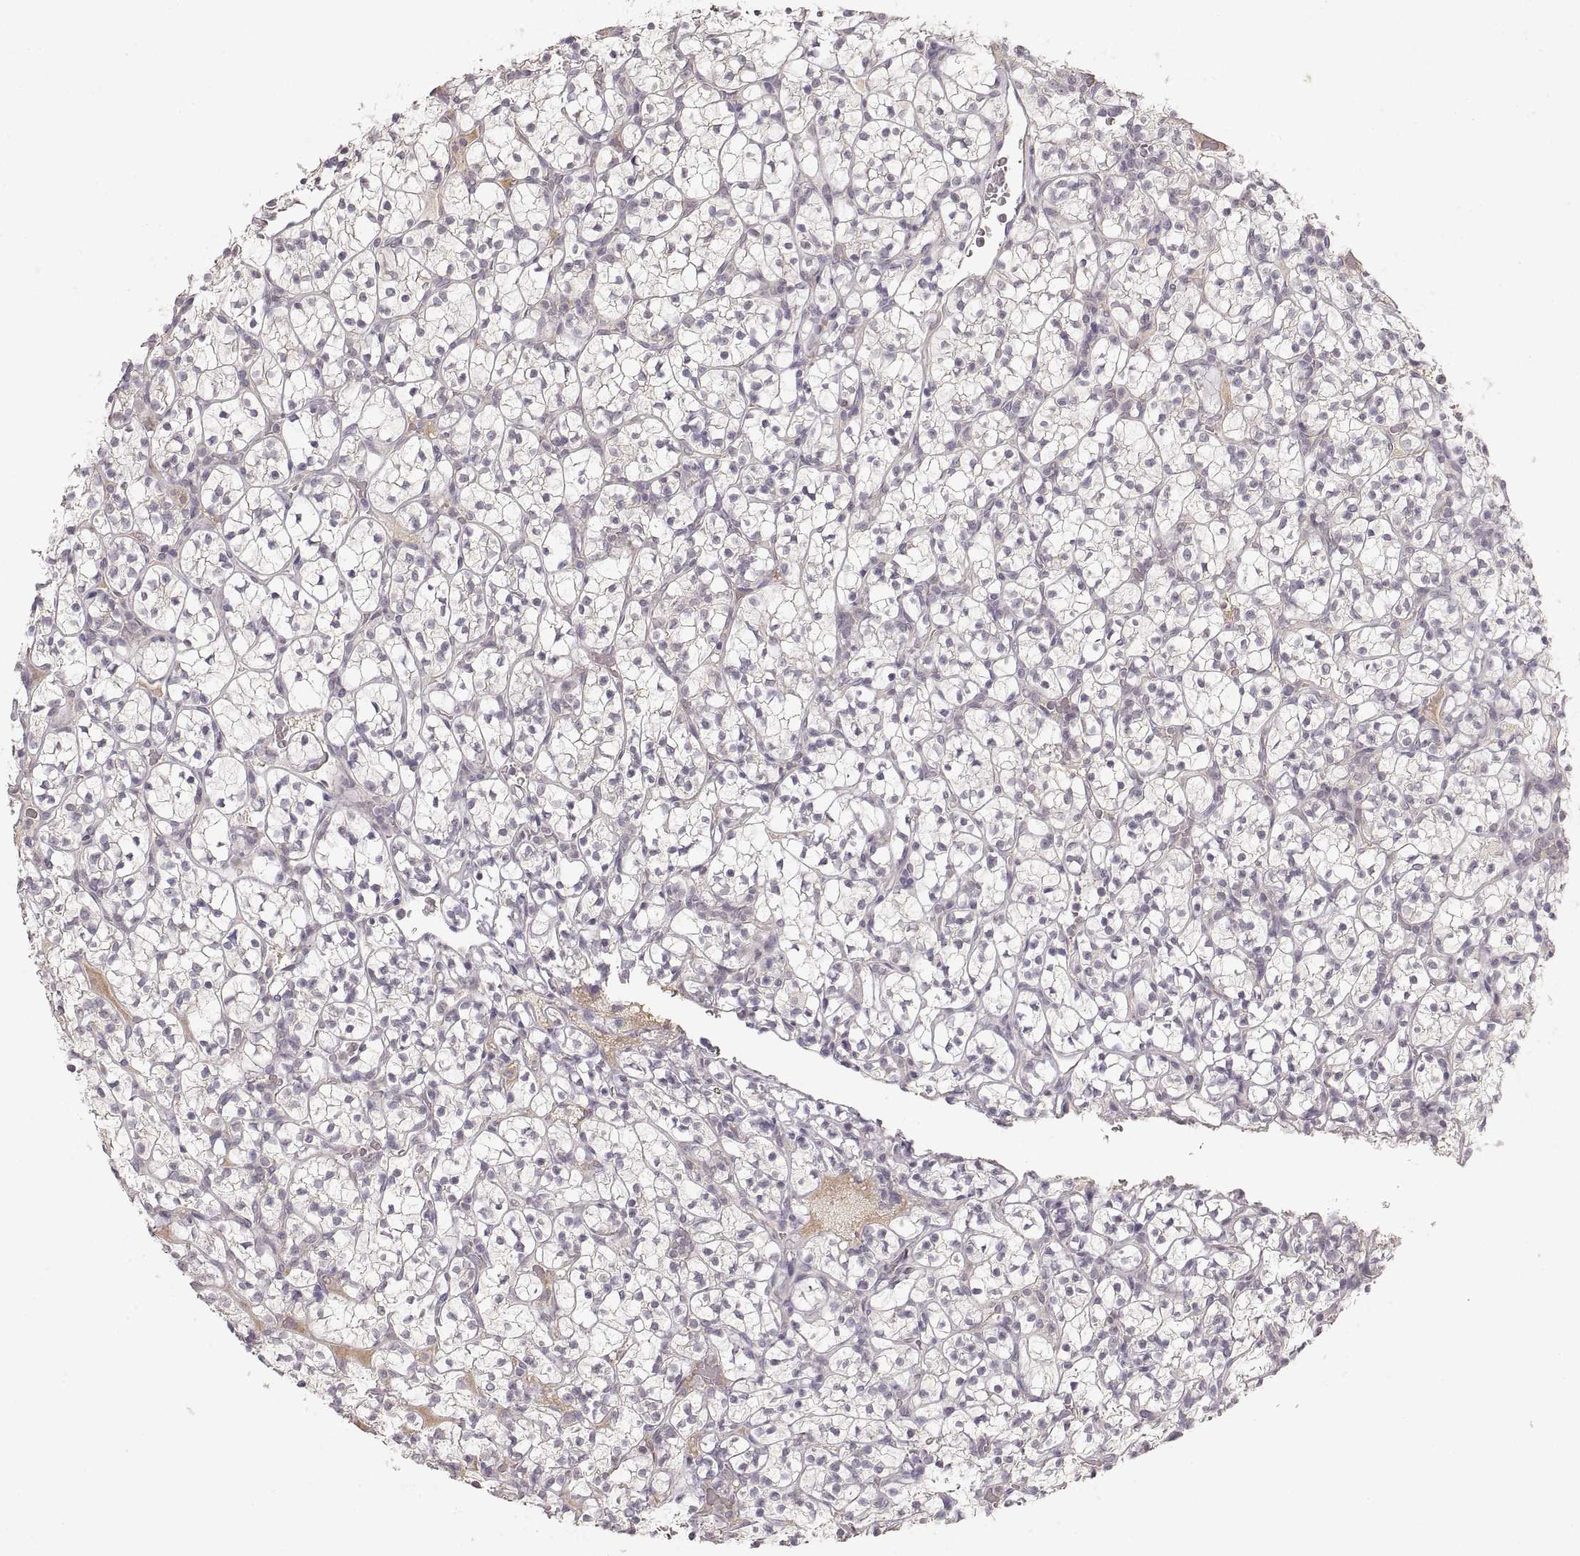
{"staining": {"intensity": "negative", "quantity": "none", "location": "none"}, "tissue": "renal cancer", "cell_type": "Tumor cells", "image_type": "cancer", "snomed": [{"axis": "morphology", "description": "Adenocarcinoma, NOS"}, {"axis": "topography", "description": "Kidney"}], "caption": "Immunohistochemical staining of human renal cancer (adenocarcinoma) displays no significant expression in tumor cells.", "gene": "LAMC2", "patient": {"sex": "female", "age": 89}}